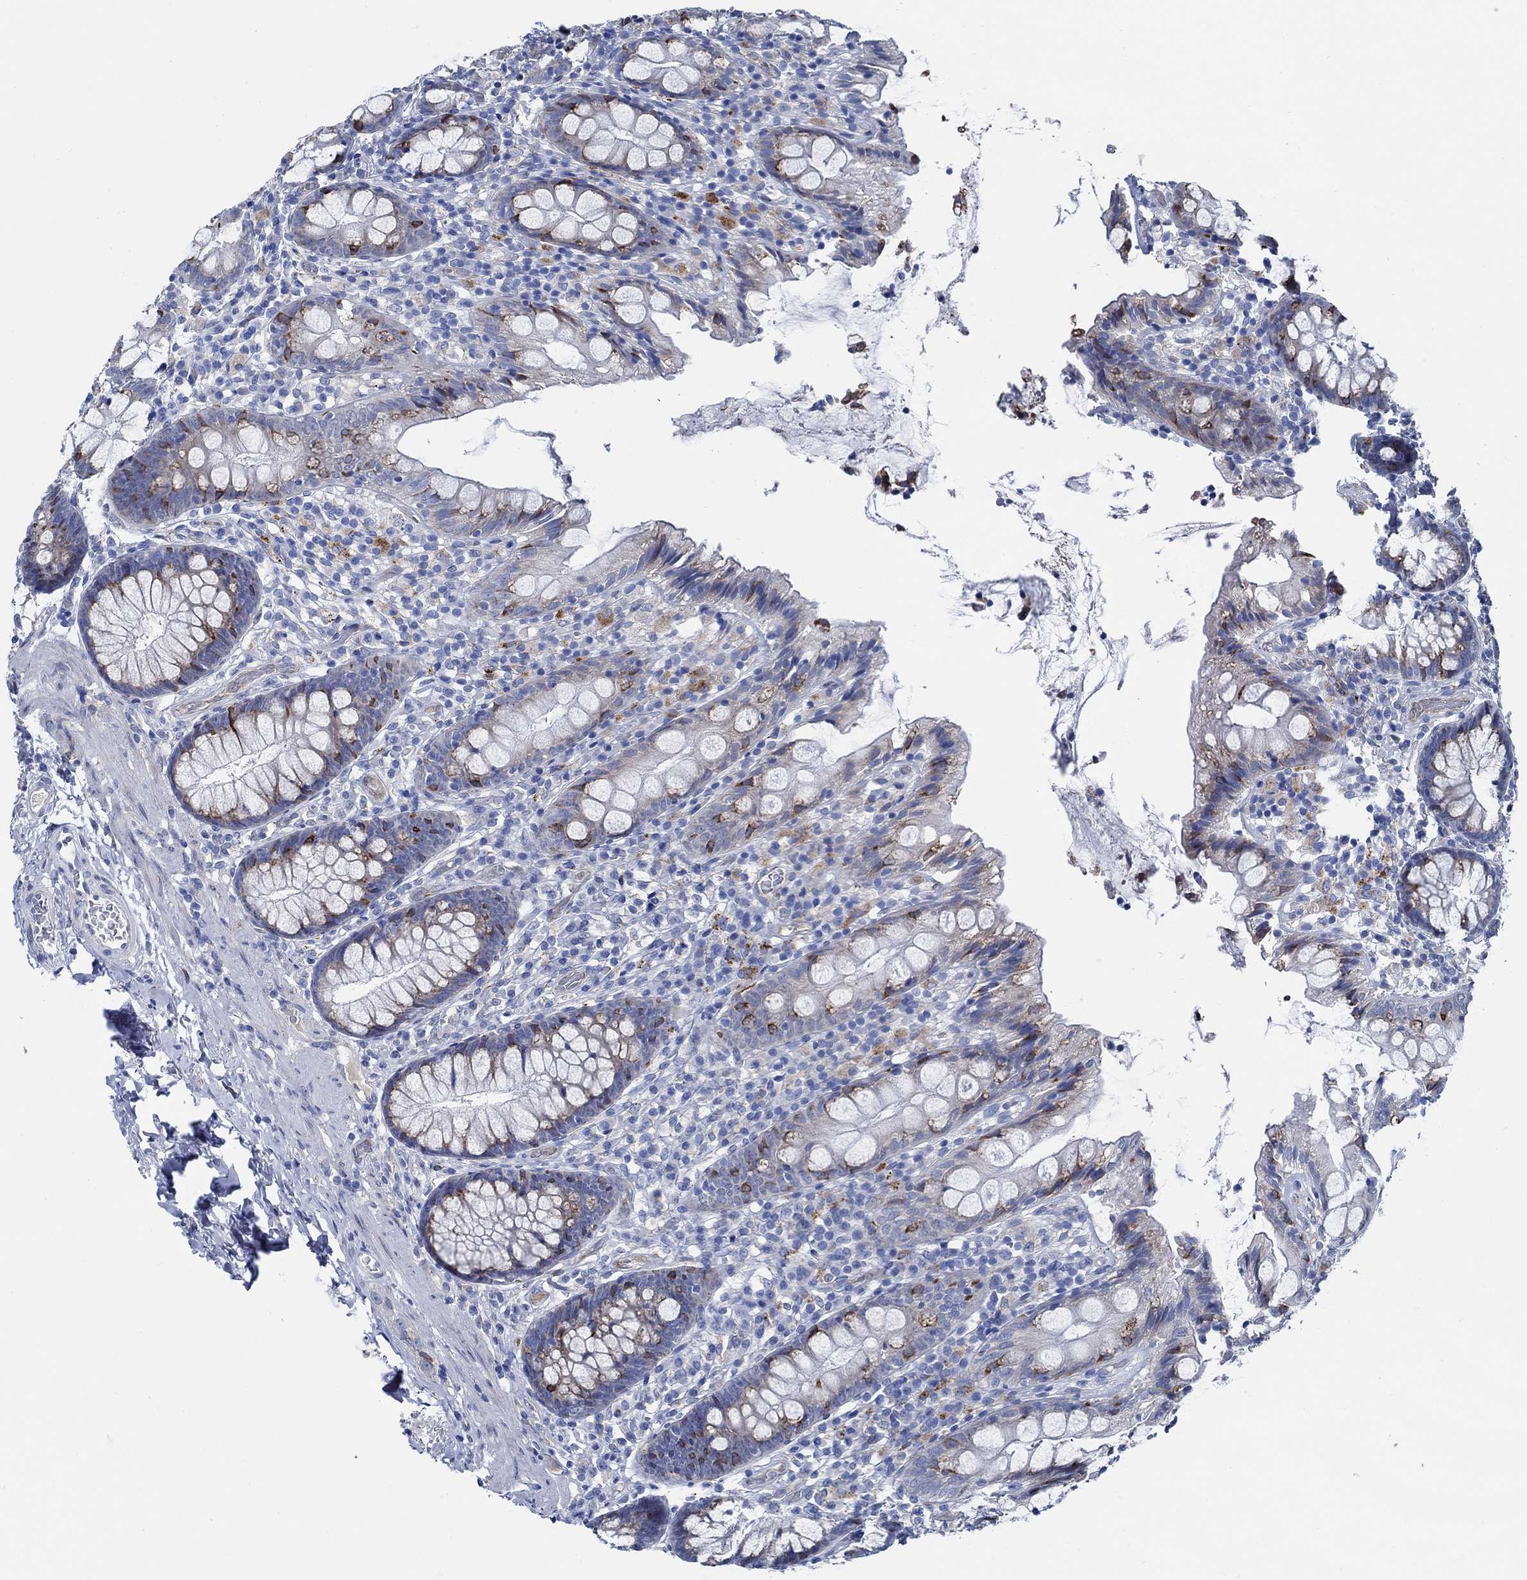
{"staining": {"intensity": "negative", "quantity": "none", "location": "none"}, "tissue": "colon", "cell_type": "Endothelial cells", "image_type": "normal", "snomed": [{"axis": "morphology", "description": "Normal tissue, NOS"}, {"axis": "topography", "description": "Colon"}], "caption": "Endothelial cells show no significant positivity in normal colon. Brightfield microscopy of IHC stained with DAB (brown) and hematoxylin (blue), captured at high magnification.", "gene": "HECW2", "patient": {"sex": "female", "age": 86}}